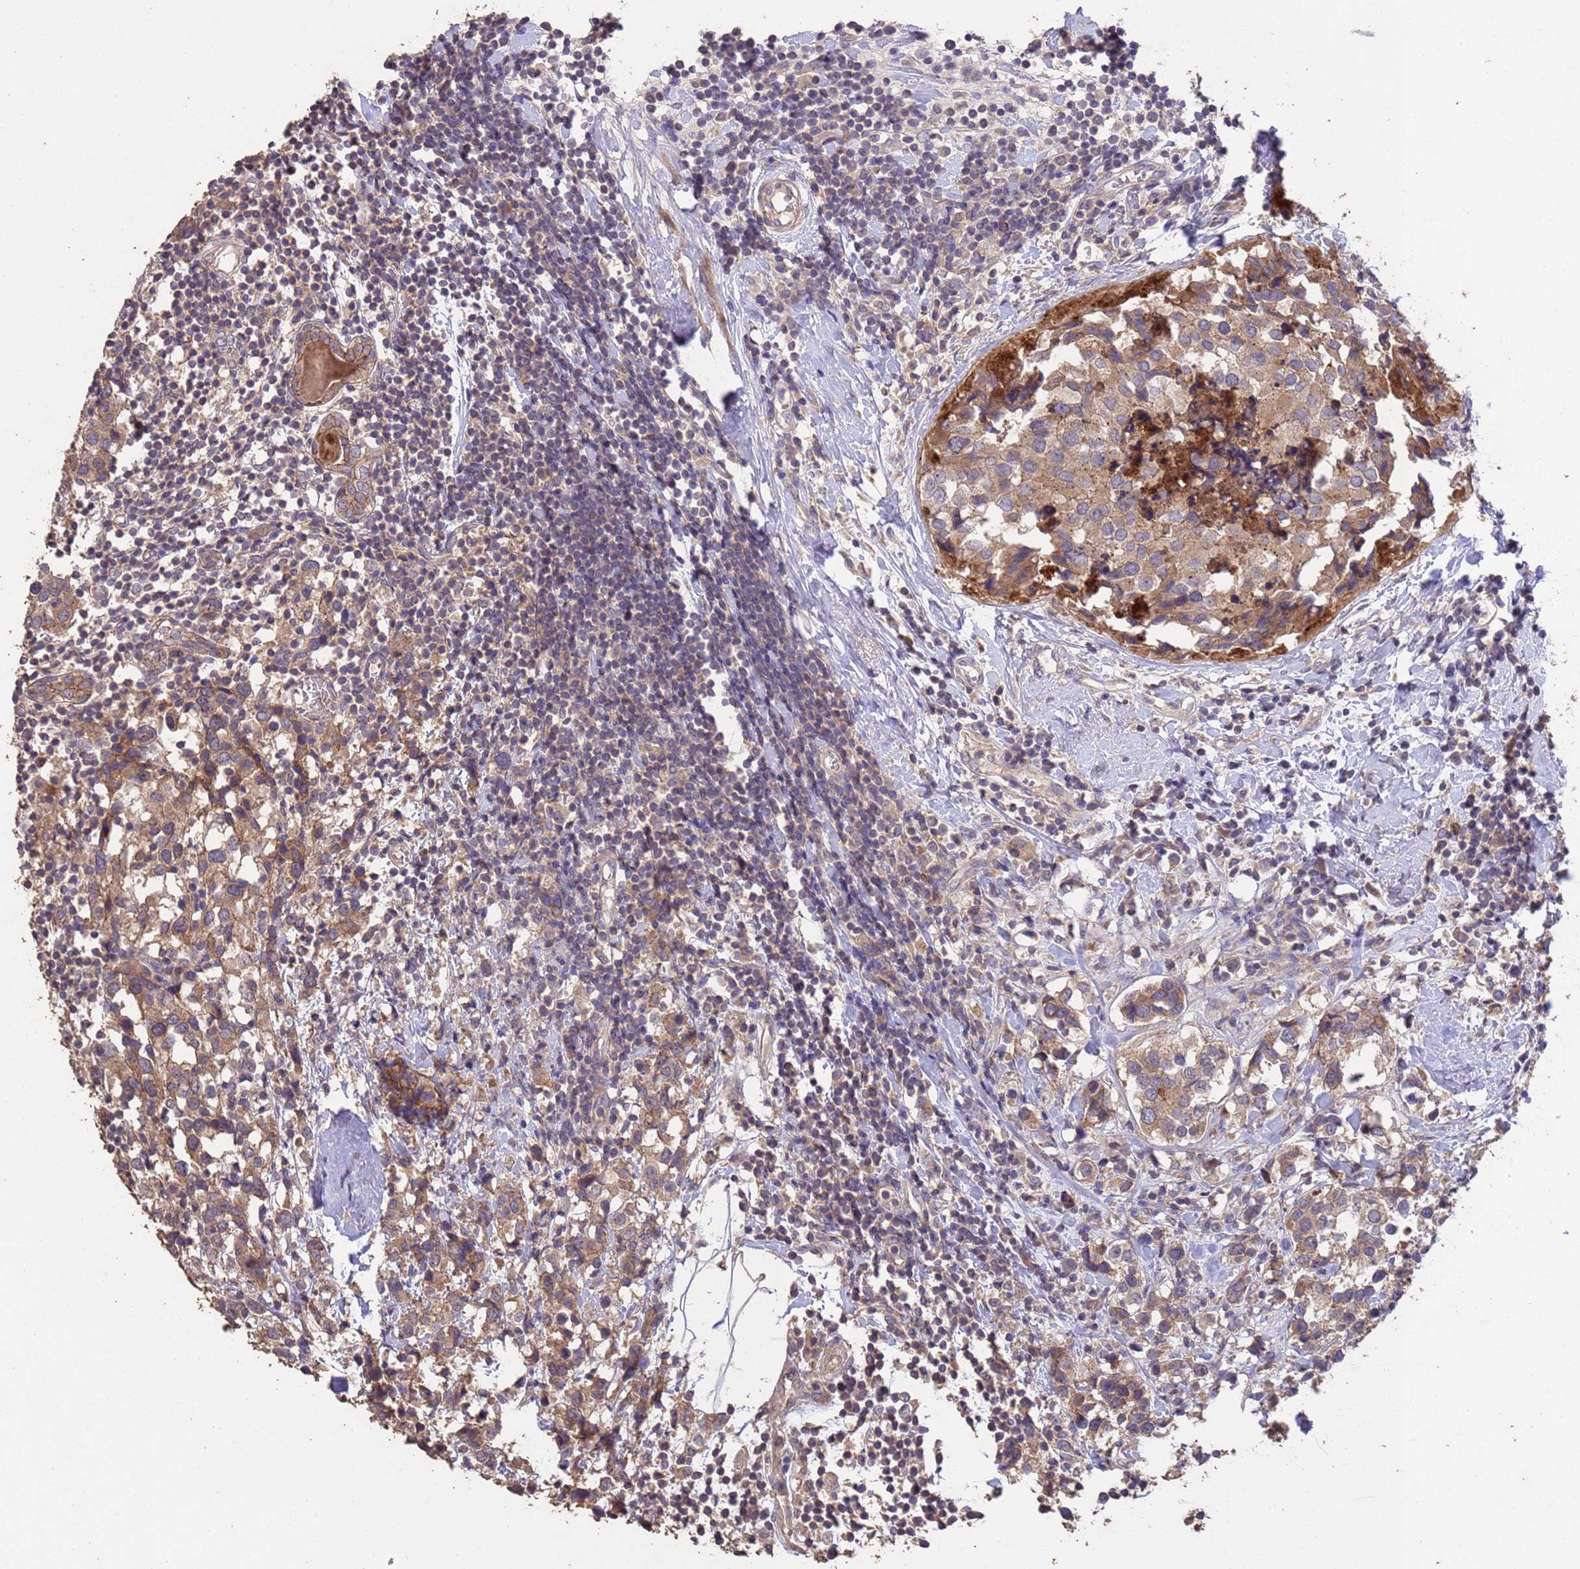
{"staining": {"intensity": "moderate", "quantity": ">75%", "location": "cytoplasmic/membranous"}, "tissue": "breast cancer", "cell_type": "Tumor cells", "image_type": "cancer", "snomed": [{"axis": "morphology", "description": "Lobular carcinoma"}, {"axis": "topography", "description": "Breast"}], "caption": "A medium amount of moderate cytoplasmic/membranous staining is present in approximately >75% of tumor cells in breast lobular carcinoma tissue. (DAB (3,3'-diaminobenzidine) = brown stain, brightfield microscopy at high magnification).", "gene": "SLC9B2", "patient": {"sex": "female", "age": 59}}